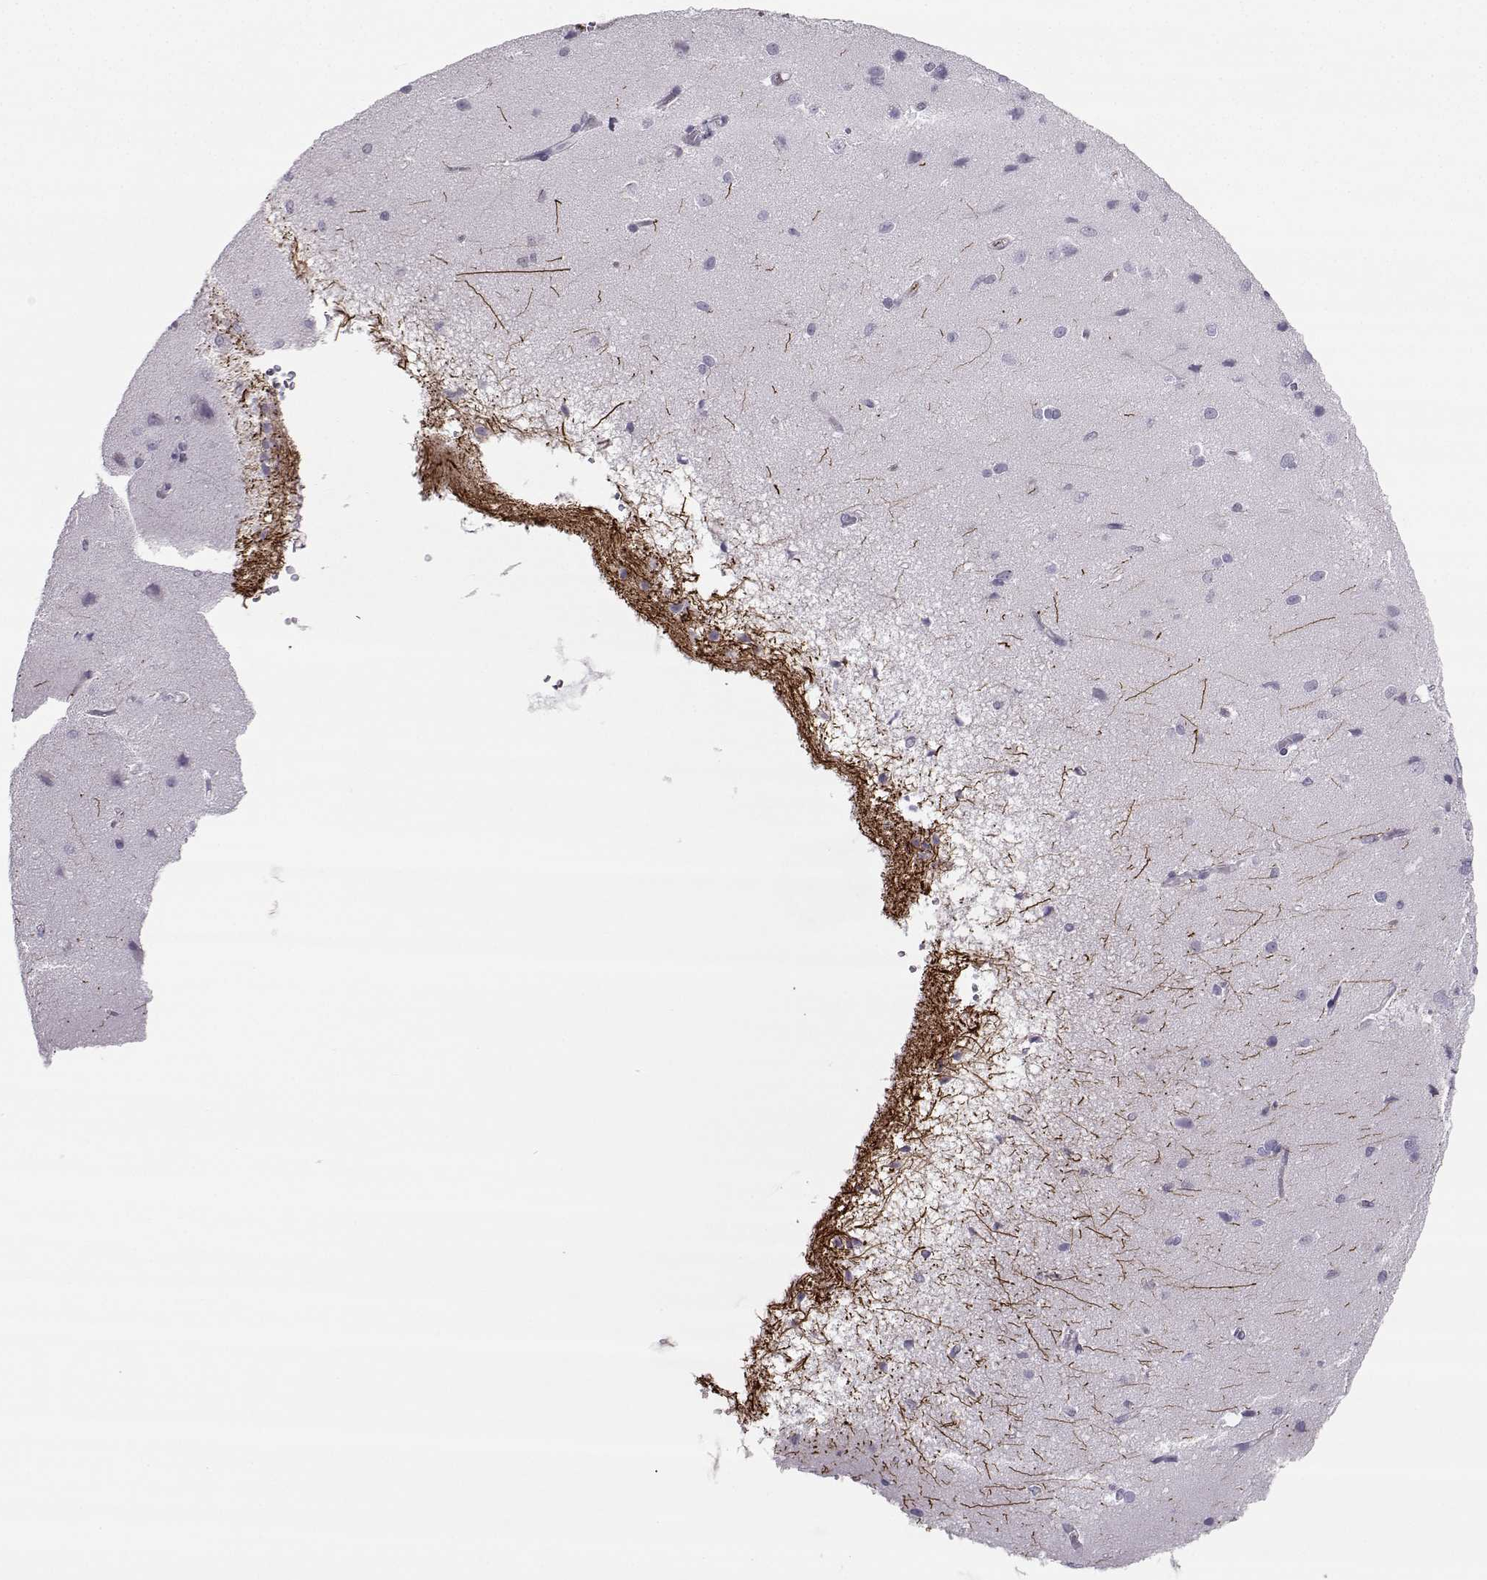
{"staining": {"intensity": "negative", "quantity": "none", "location": "none"}, "tissue": "cerebral cortex", "cell_type": "Endothelial cells", "image_type": "normal", "snomed": [{"axis": "morphology", "description": "Normal tissue, NOS"}, {"axis": "topography", "description": "Cerebral cortex"}], "caption": "A micrograph of human cerebral cortex is negative for staining in endothelial cells. (DAB (3,3'-diaminobenzidine) immunohistochemistry visualized using brightfield microscopy, high magnification).", "gene": "LHX1", "patient": {"sex": "male", "age": 37}}